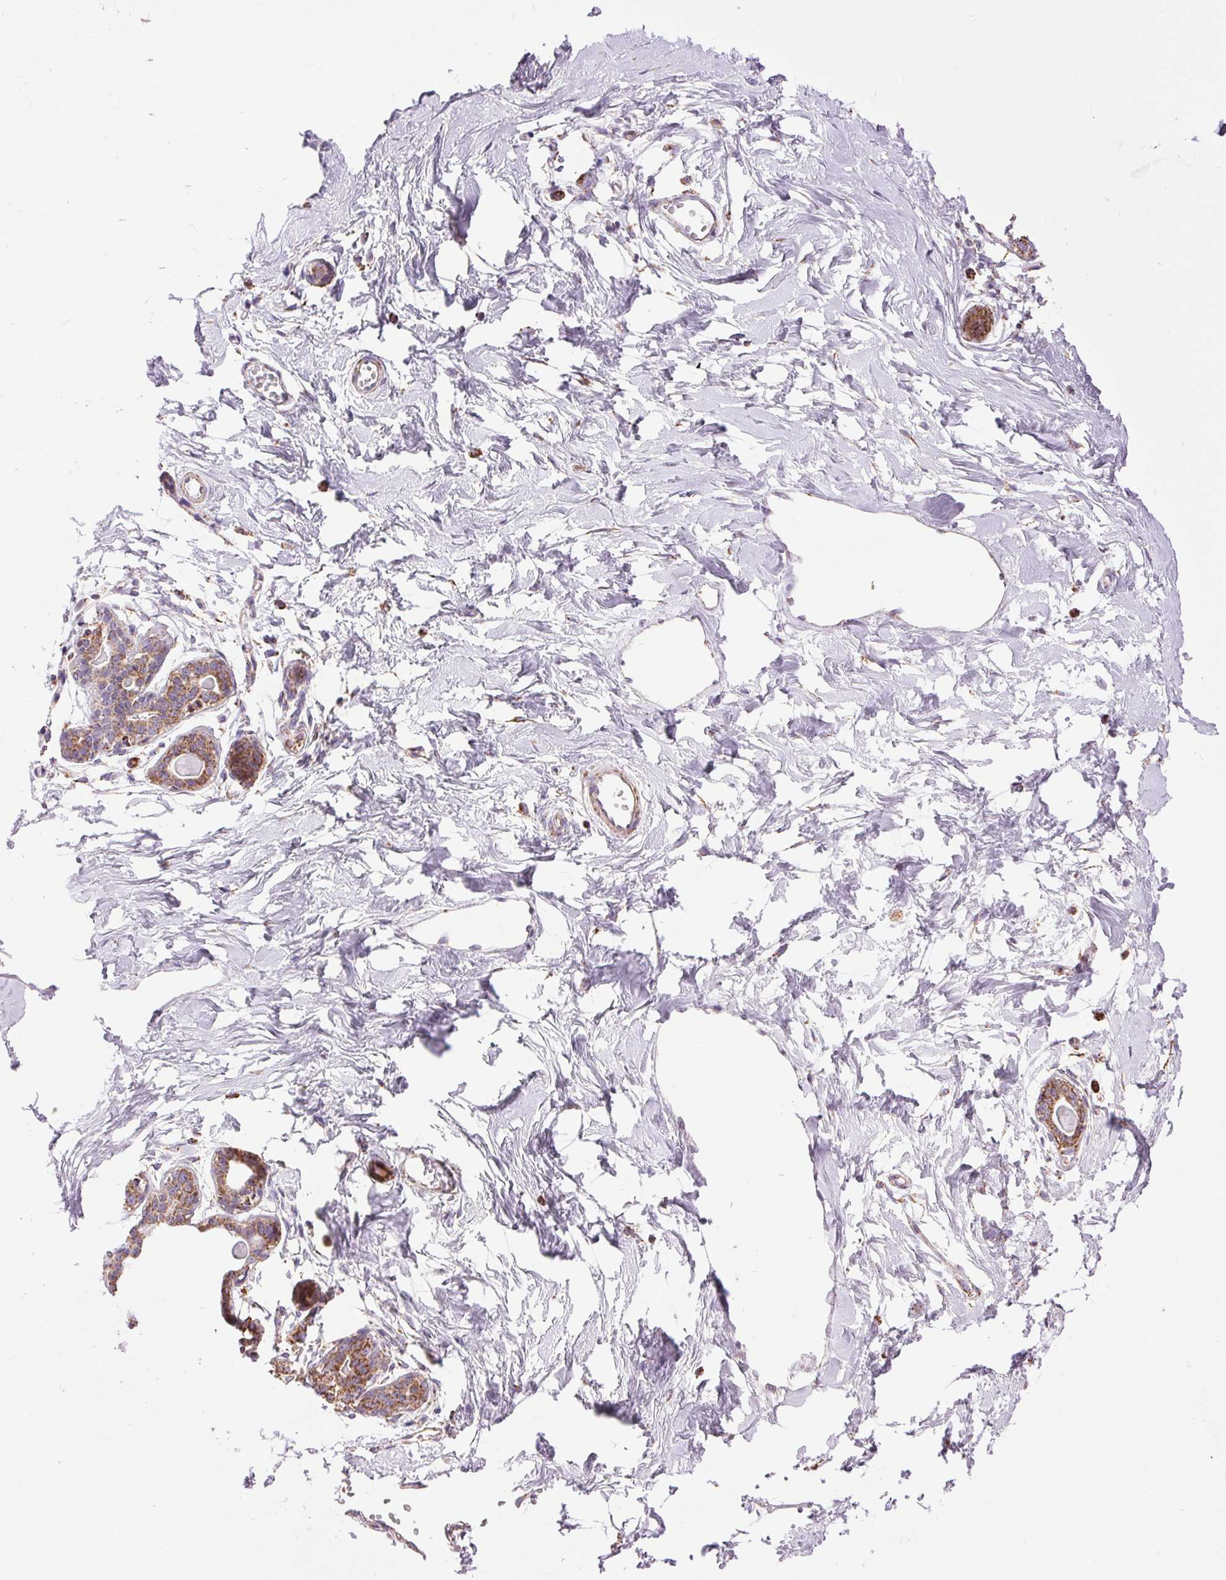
{"staining": {"intensity": "negative", "quantity": "none", "location": "none"}, "tissue": "breast", "cell_type": "Adipocytes", "image_type": "normal", "snomed": [{"axis": "morphology", "description": "Normal tissue, NOS"}, {"axis": "topography", "description": "Breast"}], "caption": "Image shows no protein staining in adipocytes of normal breast.", "gene": "ATP5PB", "patient": {"sex": "female", "age": 45}}